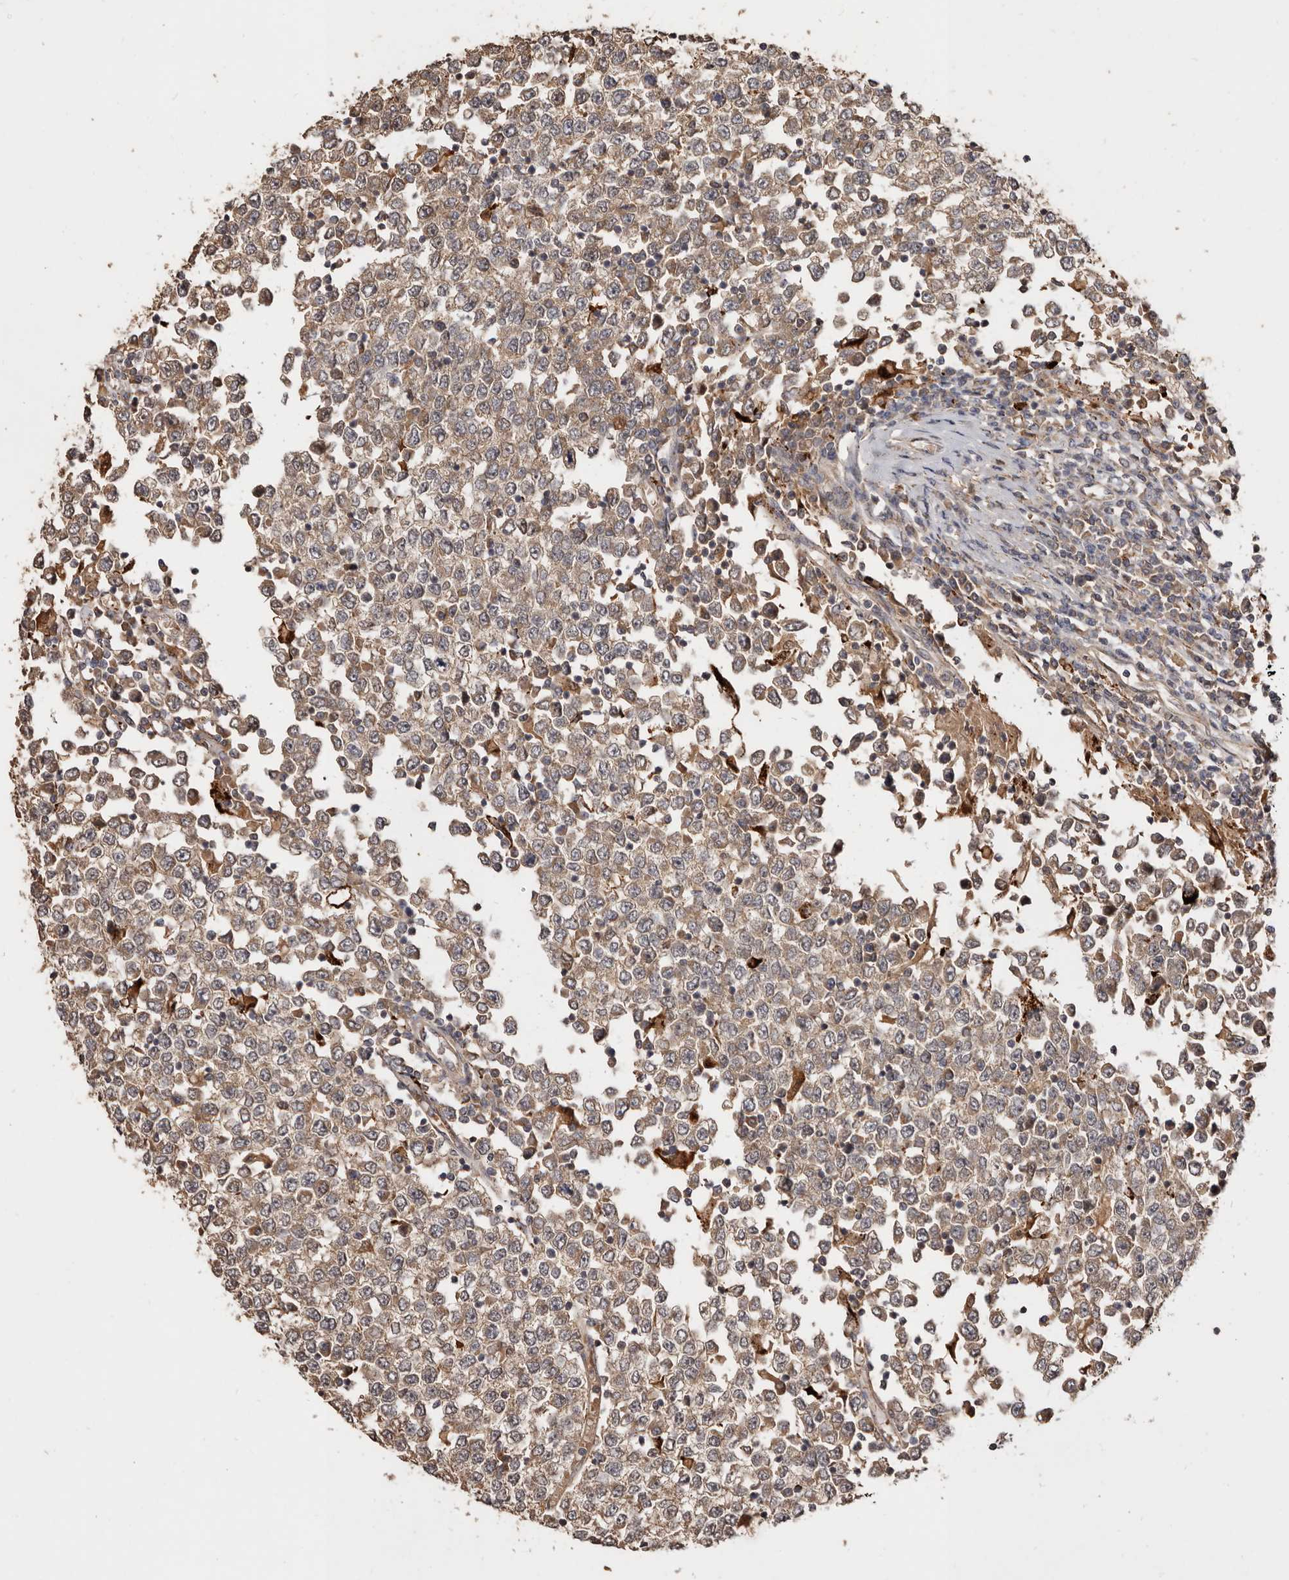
{"staining": {"intensity": "weak", "quantity": ">75%", "location": "cytoplasmic/membranous"}, "tissue": "testis cancer", "cell_type": "Tumor cells", "image_type": "cancer", "snomed": [{"axis": "morphology", "description": "Seminoma, NOS"}, {"axis": "topography", "description": "Testis"}], "caption": "The immunohistochemical stain labels weak cytoplasmic/membranous positivity in tumor cells of seminoma (testis) tissue.", "gene": "AKAP7", "patient": {"sex": "male", "age": 65}}